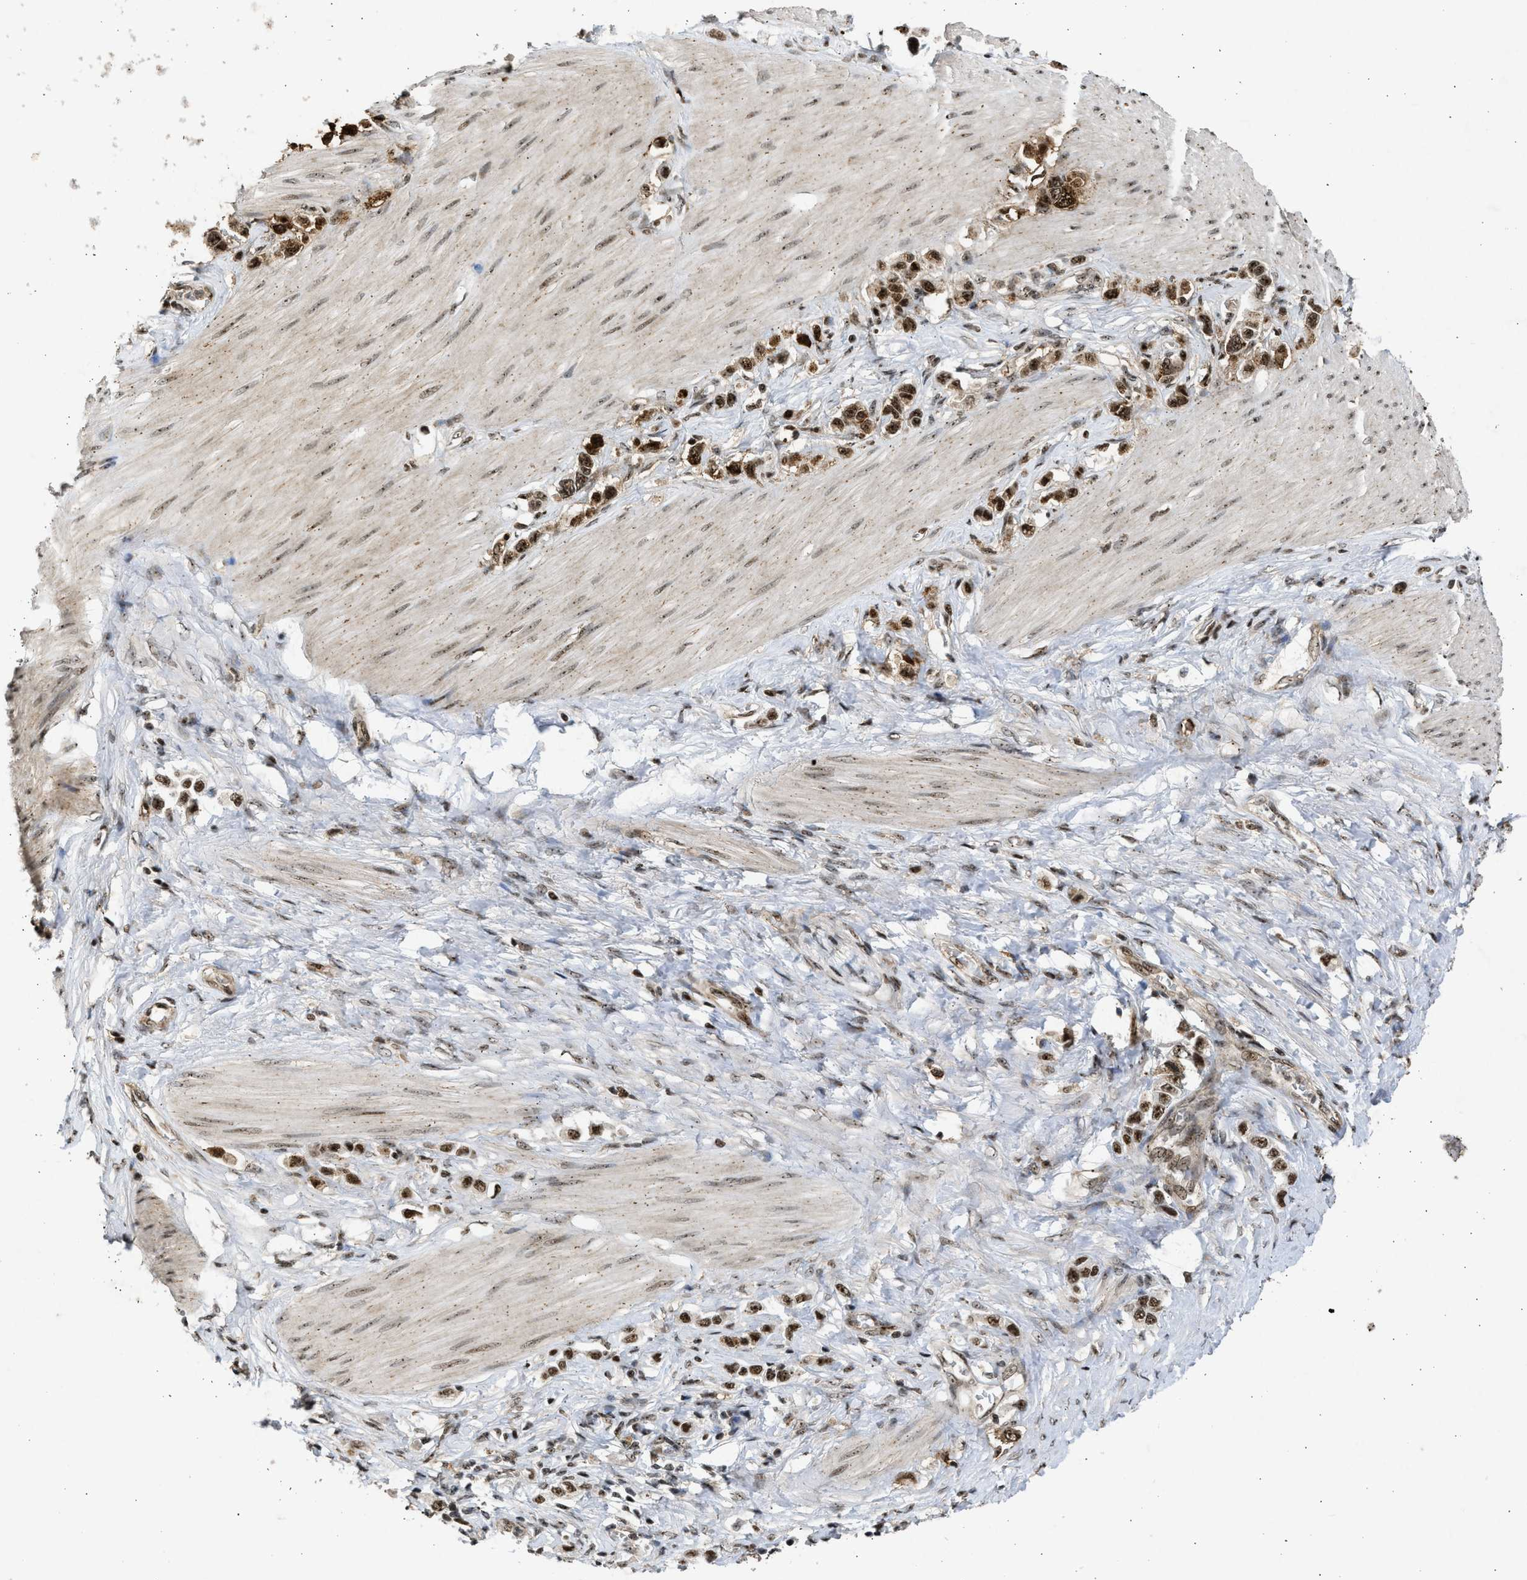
{"staining": {"intensity": "strong", "quantity": ">75%", "location": "nuclear"}, "tissue": "stomach cancer", "cell_type": "Tumor cells", "image_type": "cancer", "snomed": [{"axis": "morphology", "description": "Adenocarcinoma, NOS"}, {"axis": "topography", "description": "Stomach"}], "caption": "IHC (DAB (3,3'-diaminobenzidine)) staining of stomach adenocarcinoma demonstrates strong nuclear protein staining in approximately >75% of tumor cells.", "gene": "TFDP2", "patient": {"sex": "female", "age": 65}}